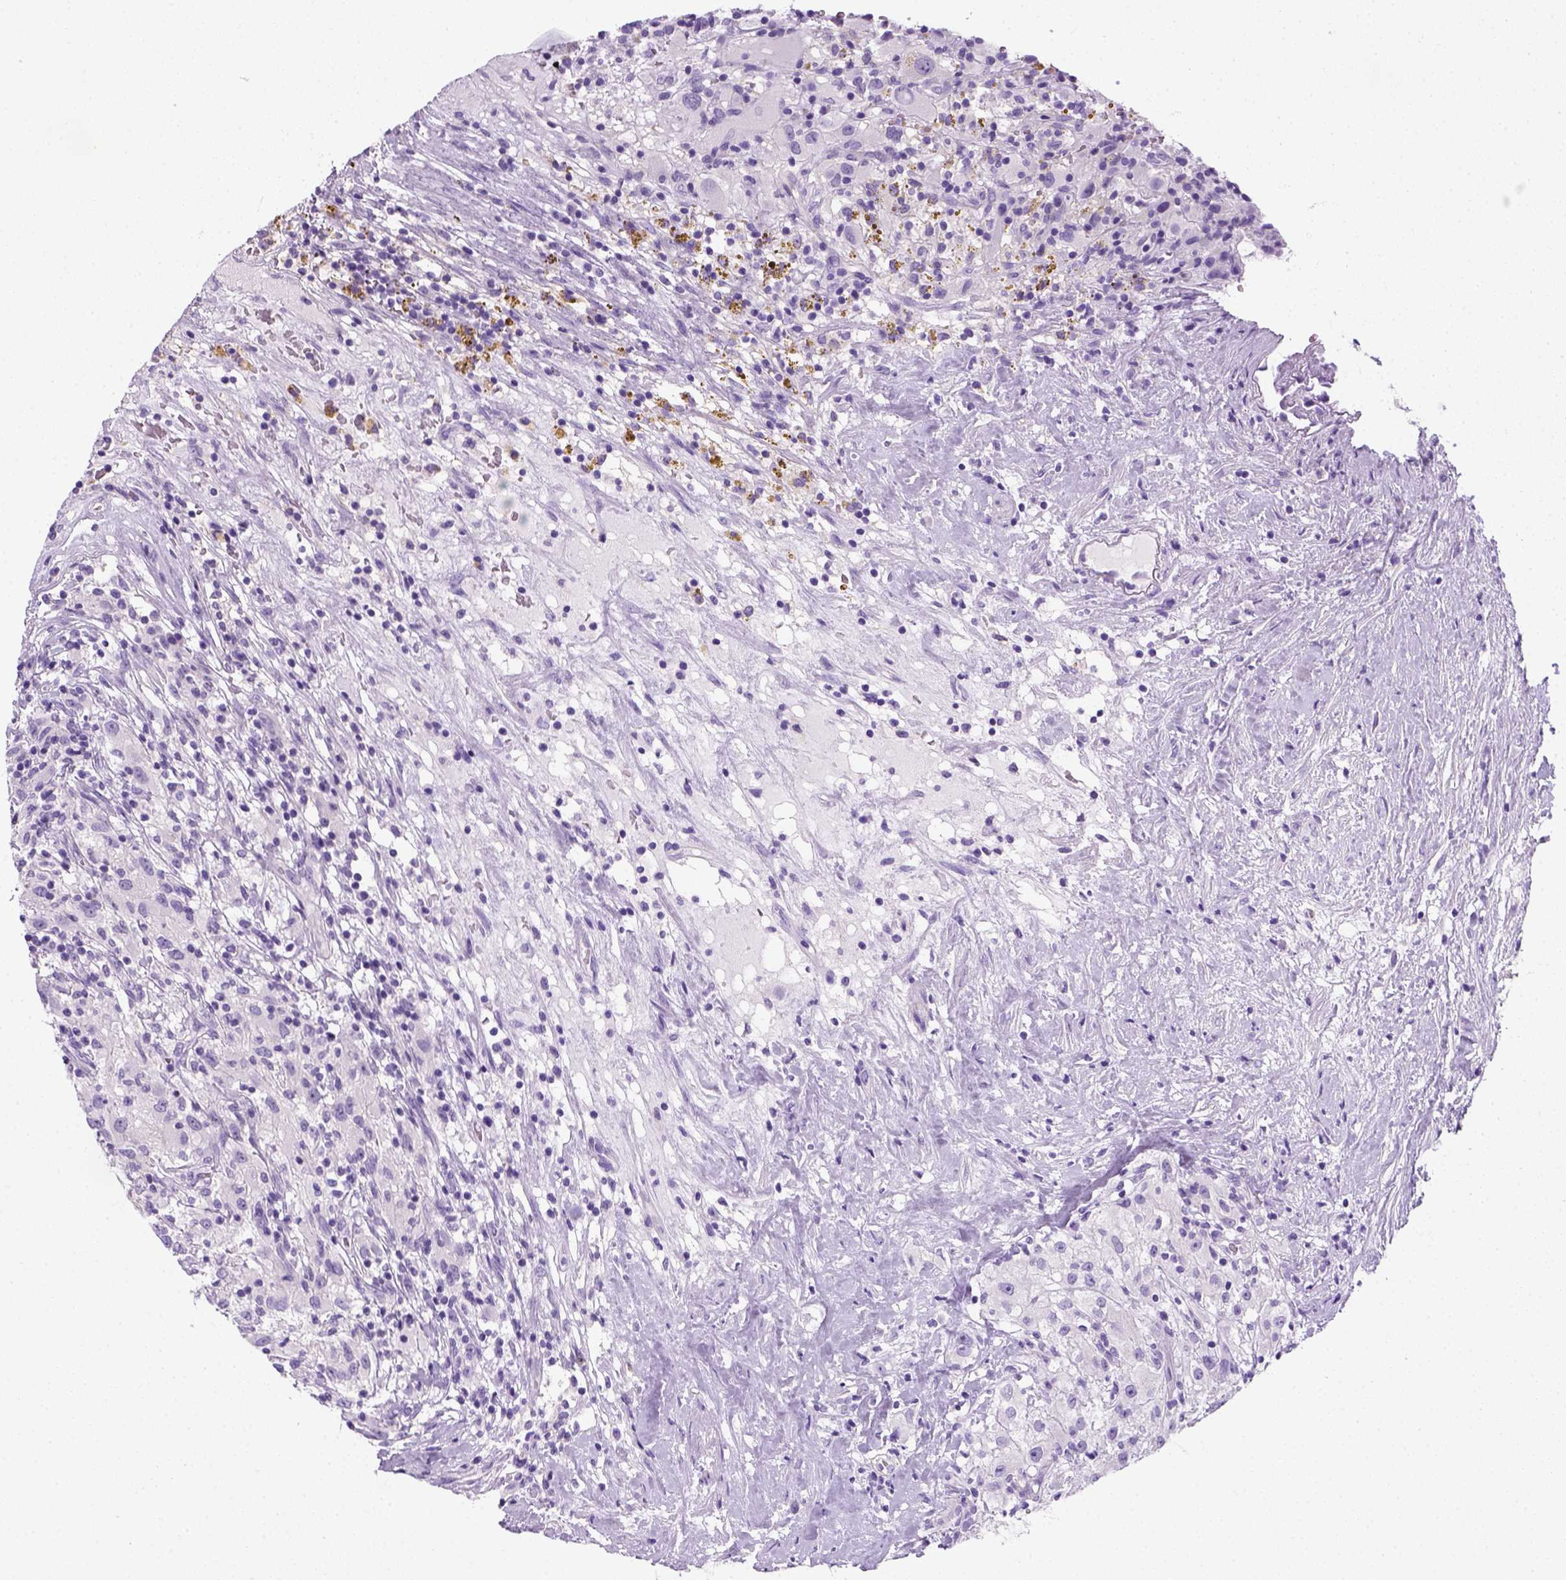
{"staining": {"intensity": "negative", "quantity": "none", "location": "none"}, "tissue": "renal cancer", "cell_type": "Tumor cells", "image_type": "cancer", "snomed": [{"axis": "morphology", "description": "Adenocarcinoma, NOS"}, {"axis": "topography", "description": "Kidney"}], "caption": "Image shows no significant protein positivity in tumor cells of adenocarcinoma (renal). Brightfield microscopy of immunohistochemistry stained with DAB (3,3'-diaminobenzidine) (brown) and hematoxylin (blue), captured at high magnification.", "gene": "KRT71", "patient": {"sex": "female", "age": 67}}